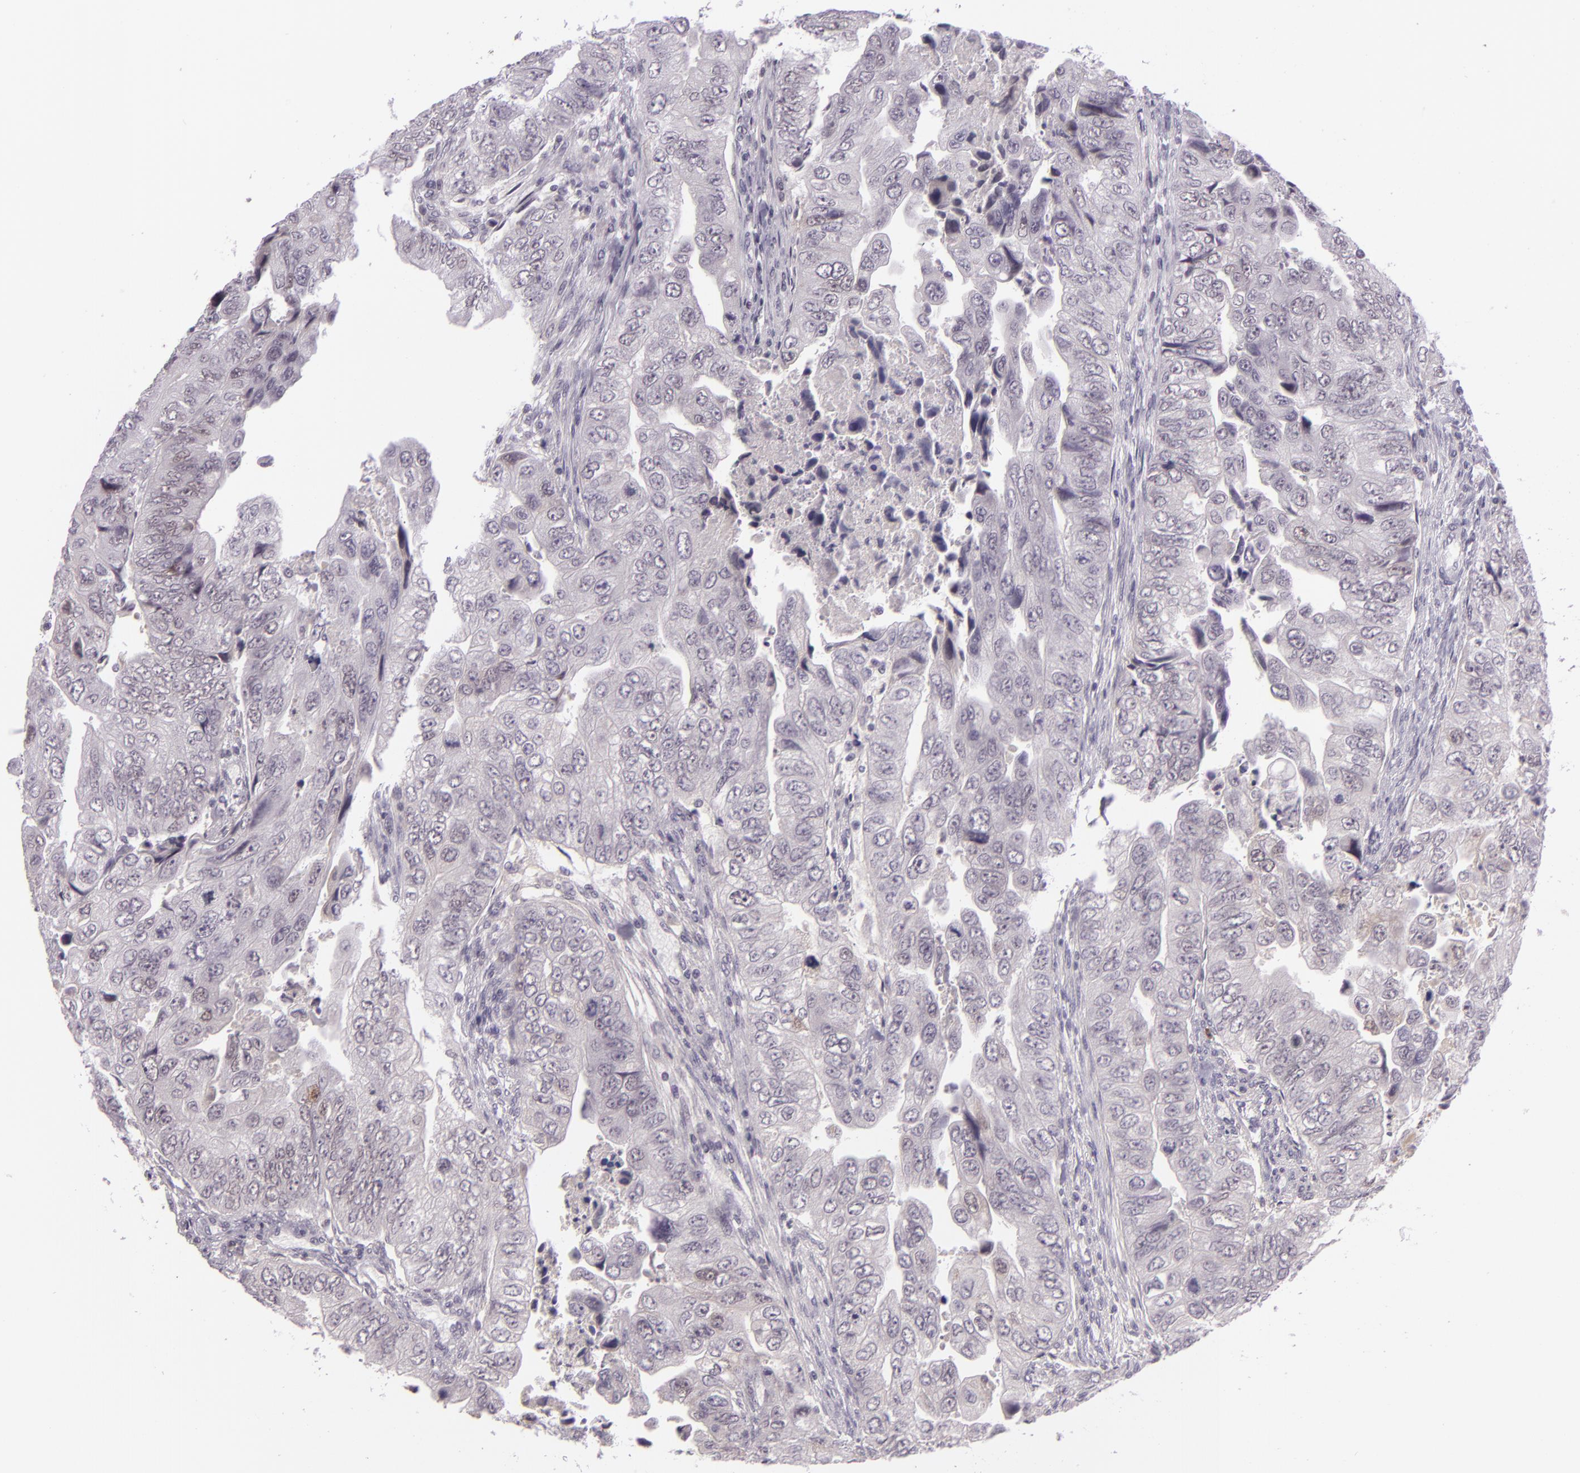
{"staining": {"intensity": "negative", "quantity": "none", "location": "none"}, "tissue": "colorectal cancer", "cell_type": "Tumor cells", "image_type": "cancer", "snomed": [{"axis": "morphology", "description": "Adenocarcinoma, NOS"}, {"axis": "topography", "description": "Colon"}], "caption": "This is an immunohistochemistry image of human adenocarcinoma (colorectal). There is no positivity in tumor cells.", "gene": "CHEK2", "patient": {"sex": "female", "age": 11}}